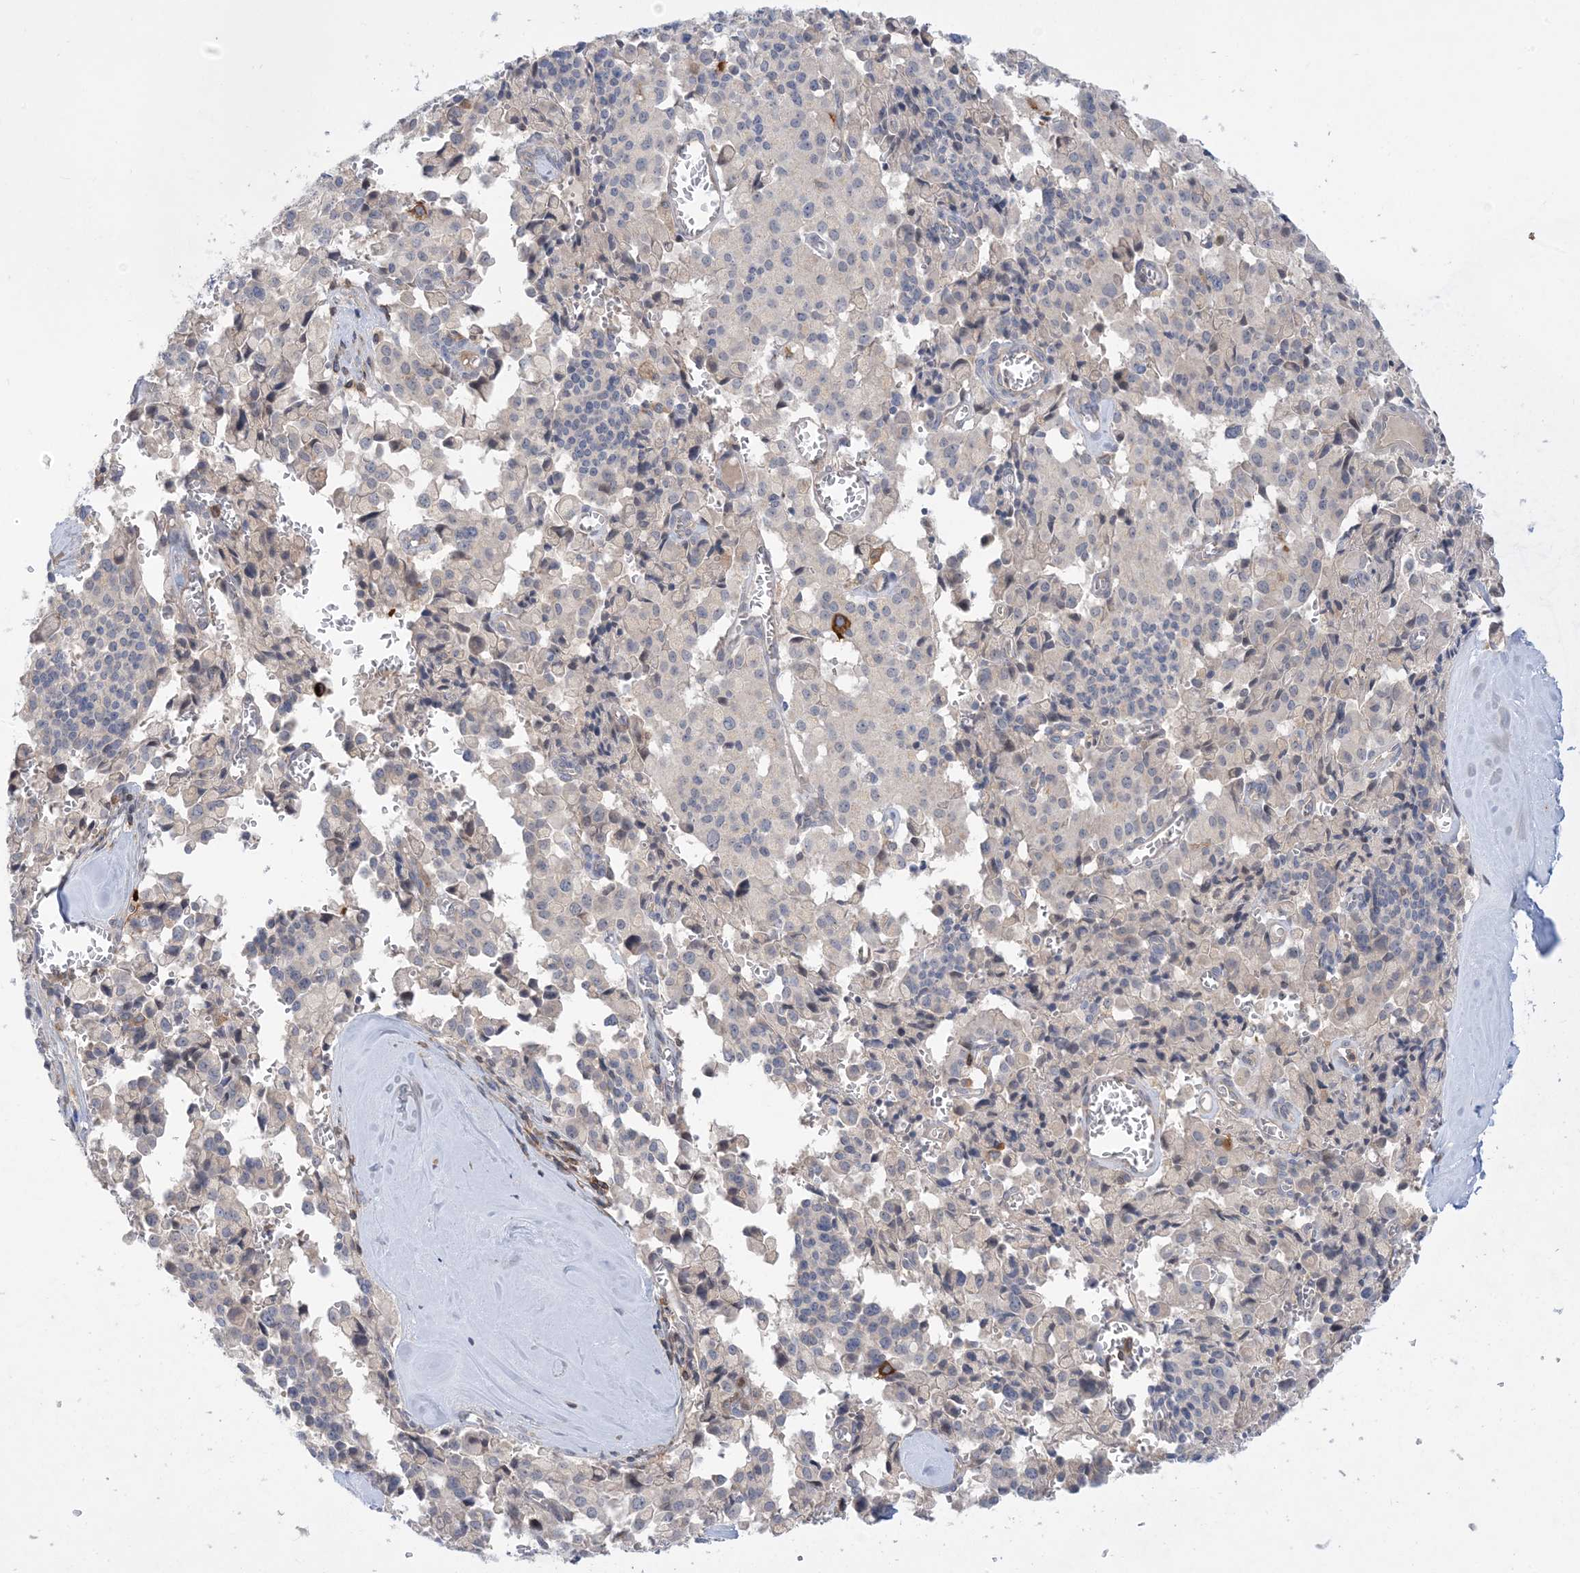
{"staining": {"intensity": "negative", "quantity": "none", "location": "none"}, "tissue": "pancreatic cancer", "cell_type": "Tumor cells", "image_type": "cancer", "snomed": [{"axis": "morphology", "description": "Adenocarcinoma, NOS"}, {"axis": "topography", "description": "Pancreas"}], "caption": "Immunohistochemical staining of human pancreatic cancer (adenocarcinoma) demonstrates no significant positivity in tumor cells. (DAB immunohistochemistry visualized using brightfield microscopy, high magnification).", "gene": "AOC1", "patient": {"sex": "male", "age": 65}}